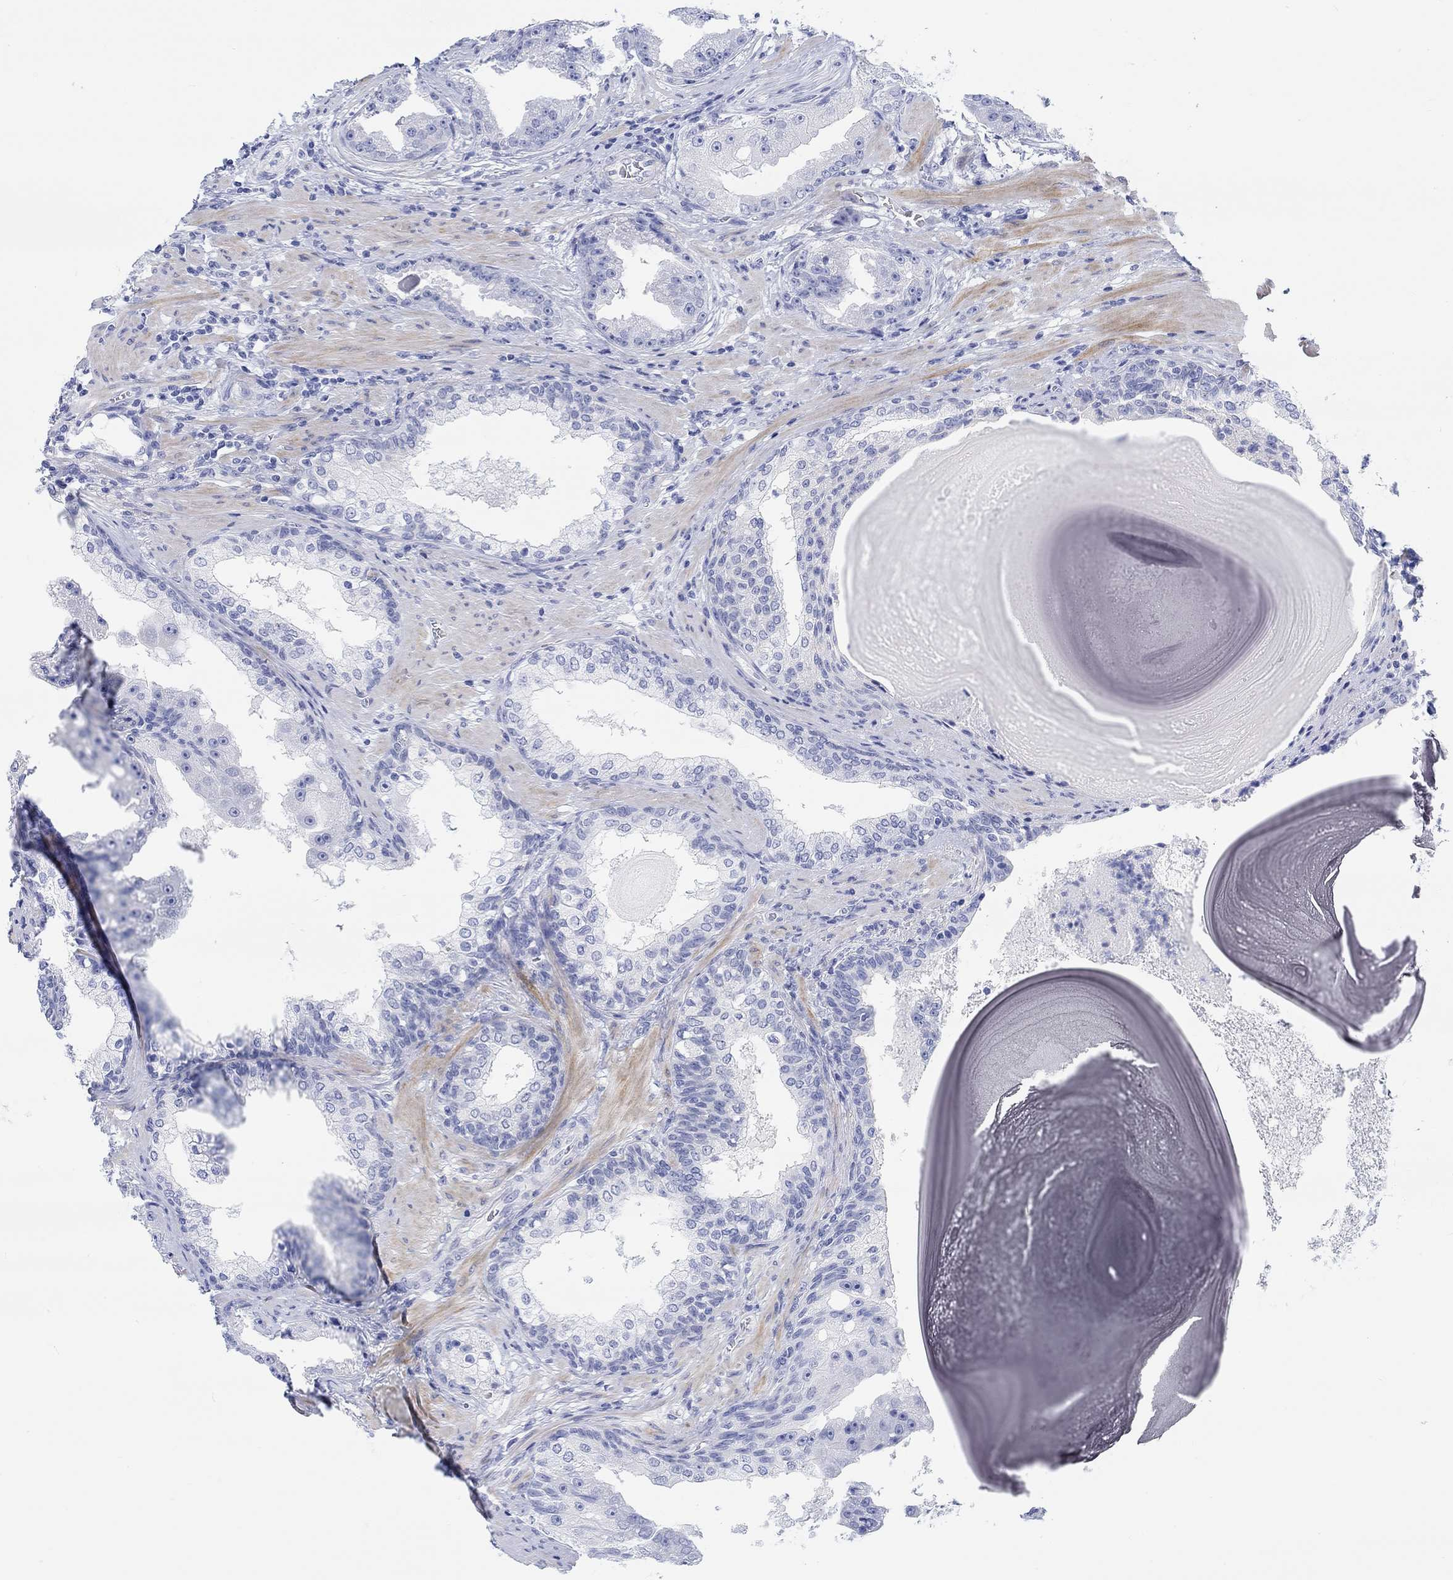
{"staining": {"intensity": "negative", "quantity": "none", "location": "none"}, "tissue": "prostate cancer", "cell_type": "Tumor cells", "image_type": "cancer", "snomed": [{"axis": "morphology", "description": "Adenocarcinoma, Low grade"}, {"axis": "topography", "description": "Prostate"}], "caption": "This image is of low-grade adenocarcinoma (prostate) stained with immunohistochemistry to label a protein in brown with the nuclei are counter-stained blue. There is no positivity in tumor cells.", "gene": "XIRP2", "patient": {"sex": "male", "age": 62}}